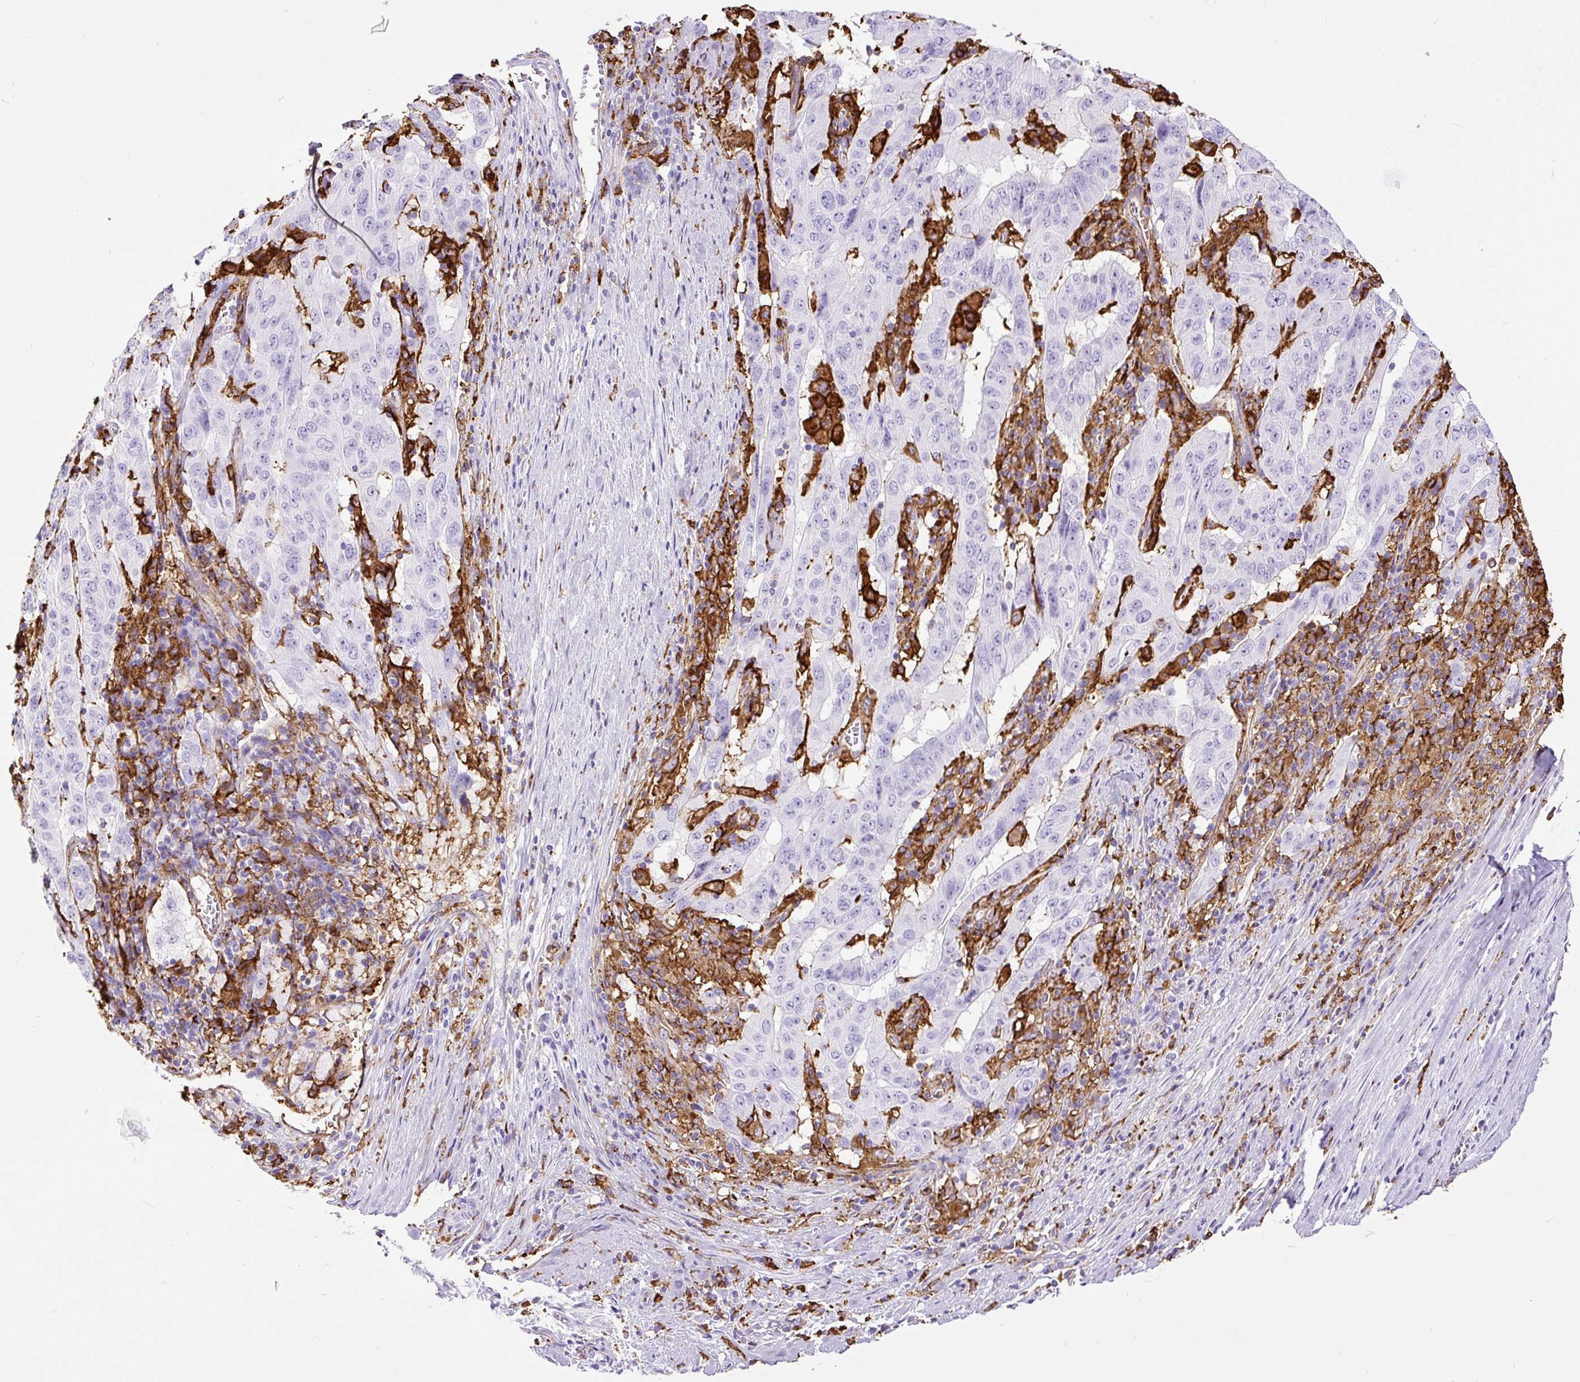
{"staining": {"intensity": "negative", "quantity": "none", "location": "none"}, "tissue": "pancreatic cancer", "cell_type": "Tumor cells", "image_type": "cancer", "snomed": [{"axis": "morphology", "description": "Adenocarcinoma, NOS"}, {"axis": "topography", "description": "Pancreas"}], "caption": "Immunohistochemistry (IHC) micrograph of neoplastic tissue: human pancreatic cancer (adenocarcinoma) stained with DAB displays no significant protein positivity in tumor cells. (DAB IHC with hematoxylin counter stain).", "gene": "HLA-DRA", "patient": {"sex": "male", "age": 63}}